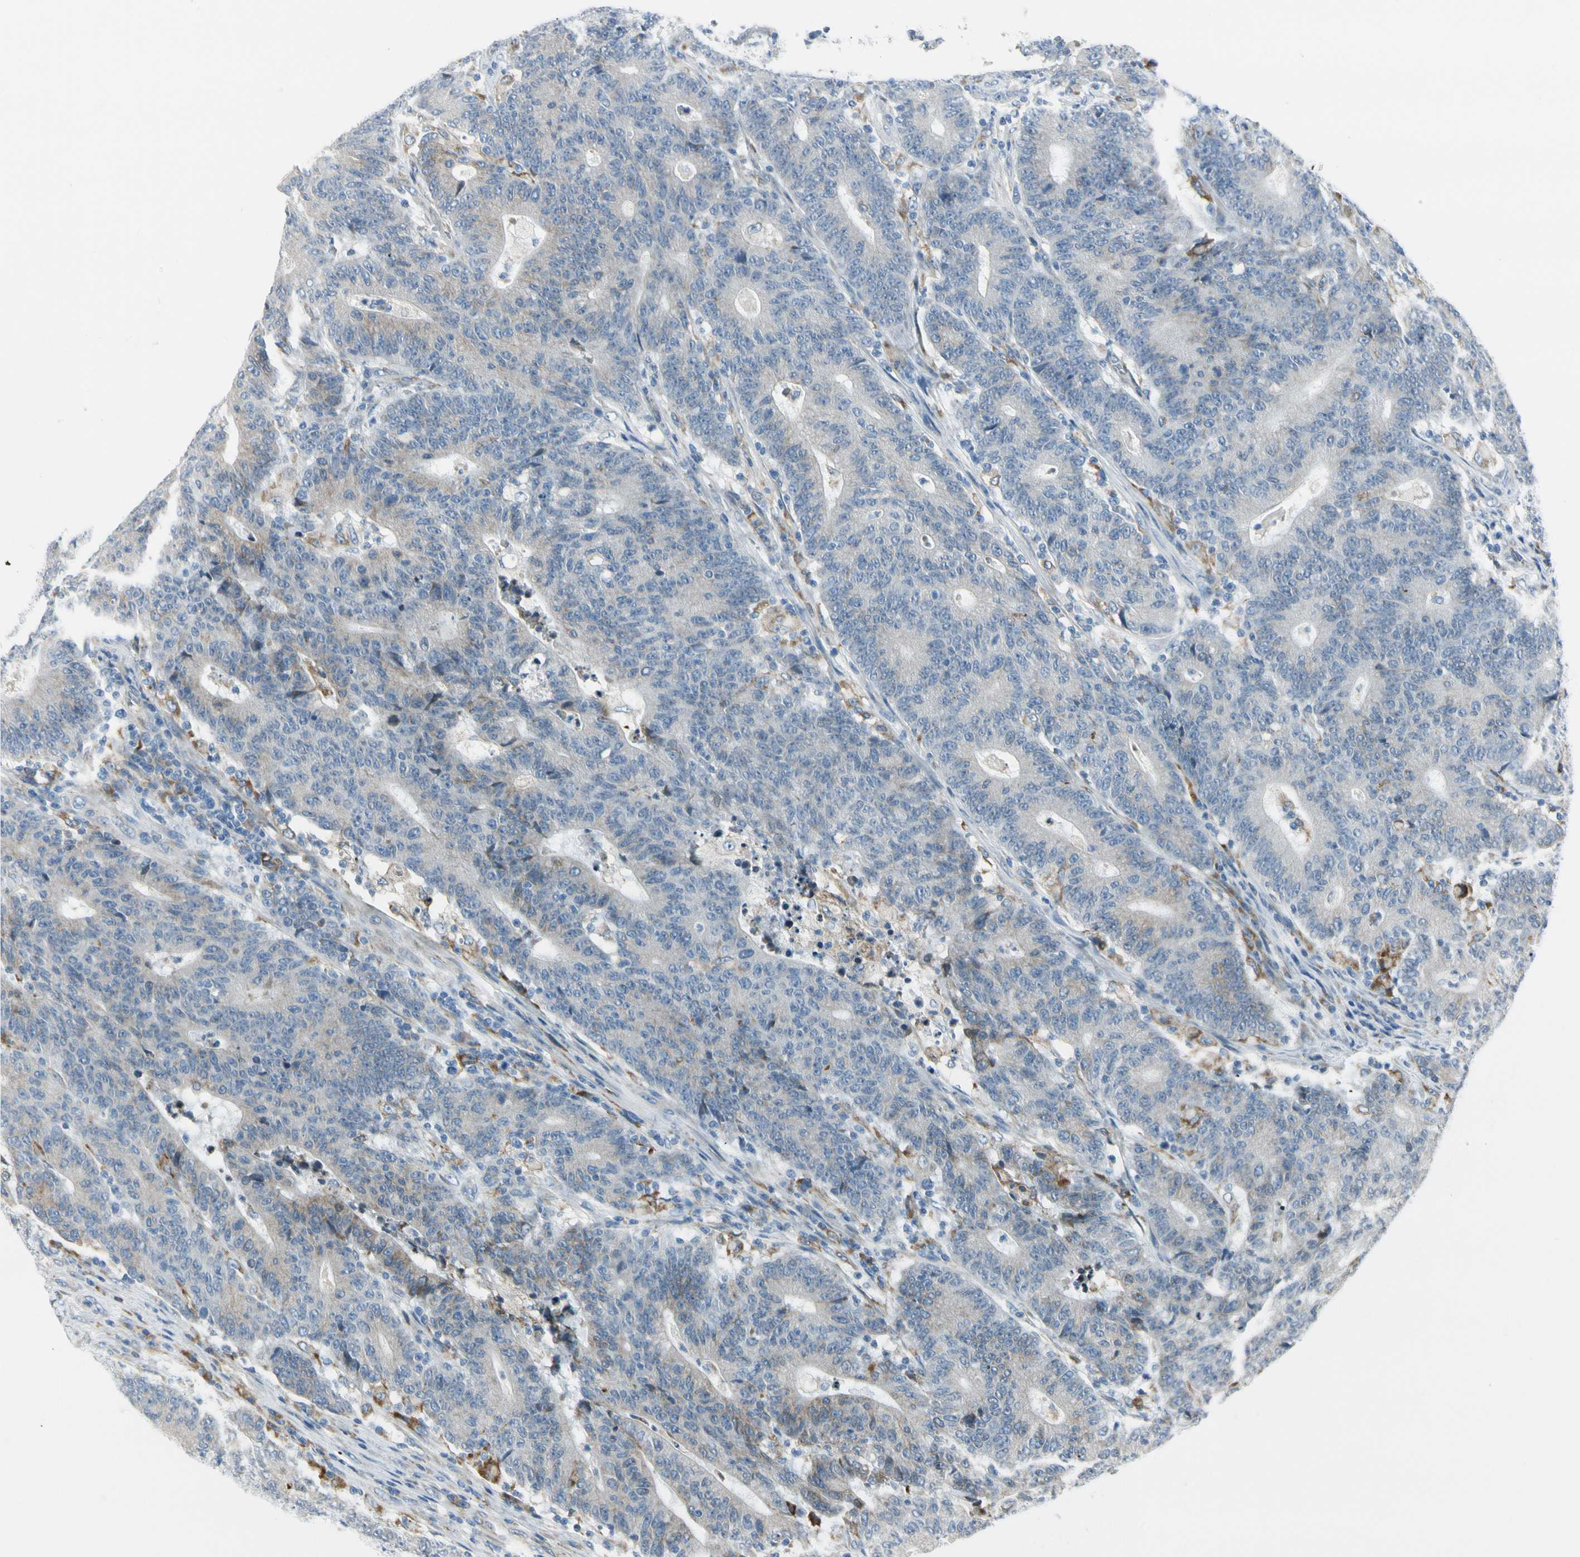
{"staining": {"intensity": "weak", "quantity": "<25%", "location": "cytoplasmic/membranous"}, "tissue": "colorectal cancer", "cell_type": "Tumor cells", "image_type": "cancer", "snomed": [{"axis": "morphology", "description": "Normal tissue, NOS"}, {"axis": "morphology", "description": "Adenocarcinoma, NOS"}, {"axis": "topography", "description": "Colon"}], "caption": "Protein analysis of colorectal cancer displays no significant expression in tumor cells. Nuclei are stained in blue.", "gene": "TNFSF11", "patient": {"sex": "female", "age": 75}}